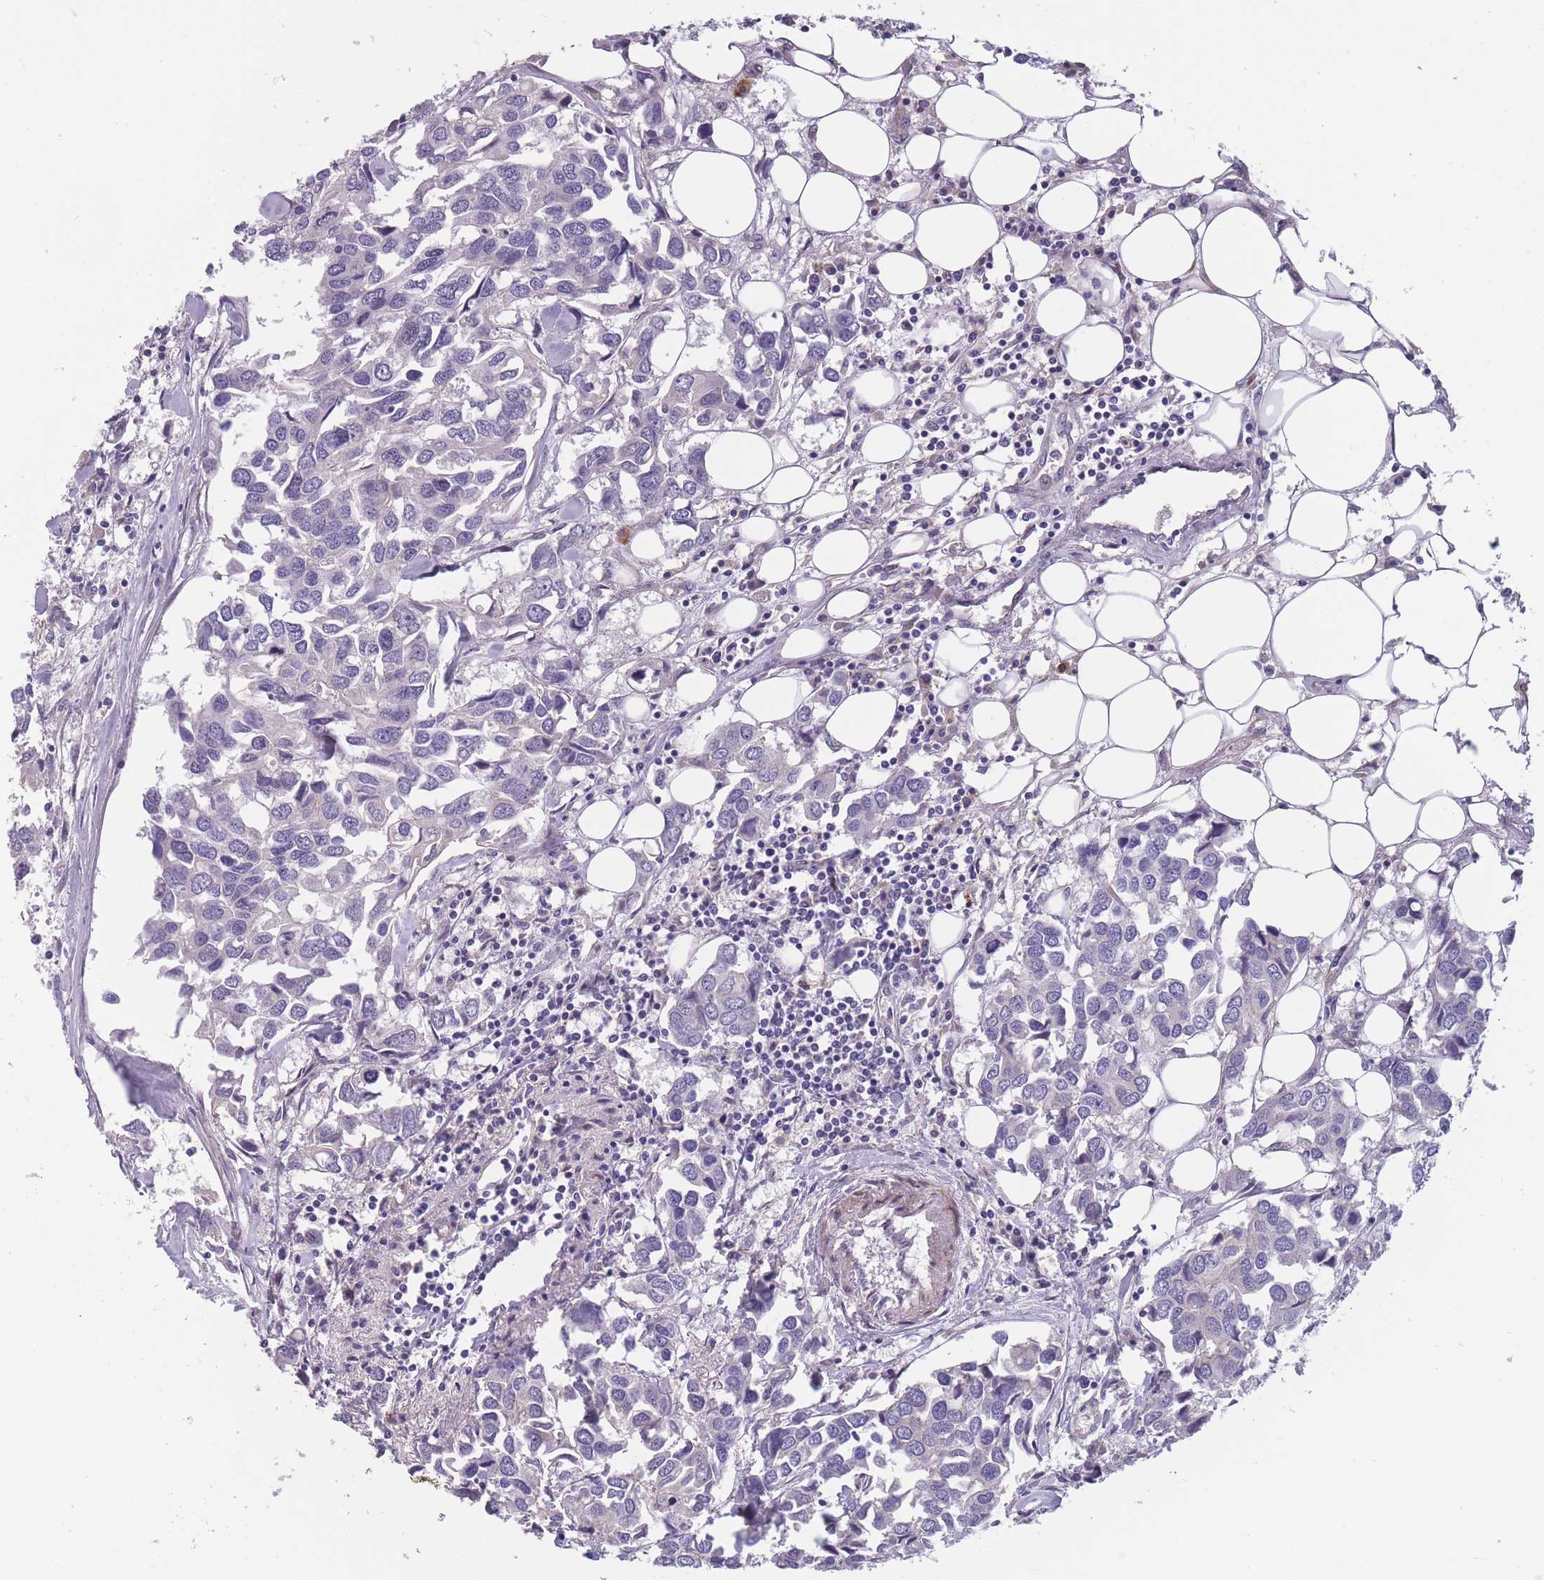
{"staining": {"intensity": "negative", "quantity": "none", "location": "none"}, "tissue": "breast cancer", "cell_type": "Tumor cells", "image_type": "cancer", "snomed": [{"axis": "morphology", "description": "Duct carcinoma"}, {"axis": "topography", "description": "Breast"}], "caption": "This is an IHC image of human breast cancer. There is no positivity in tumor cells.", "gene": "FAM83F", "patient": {"sex": "female", "age": 83}}